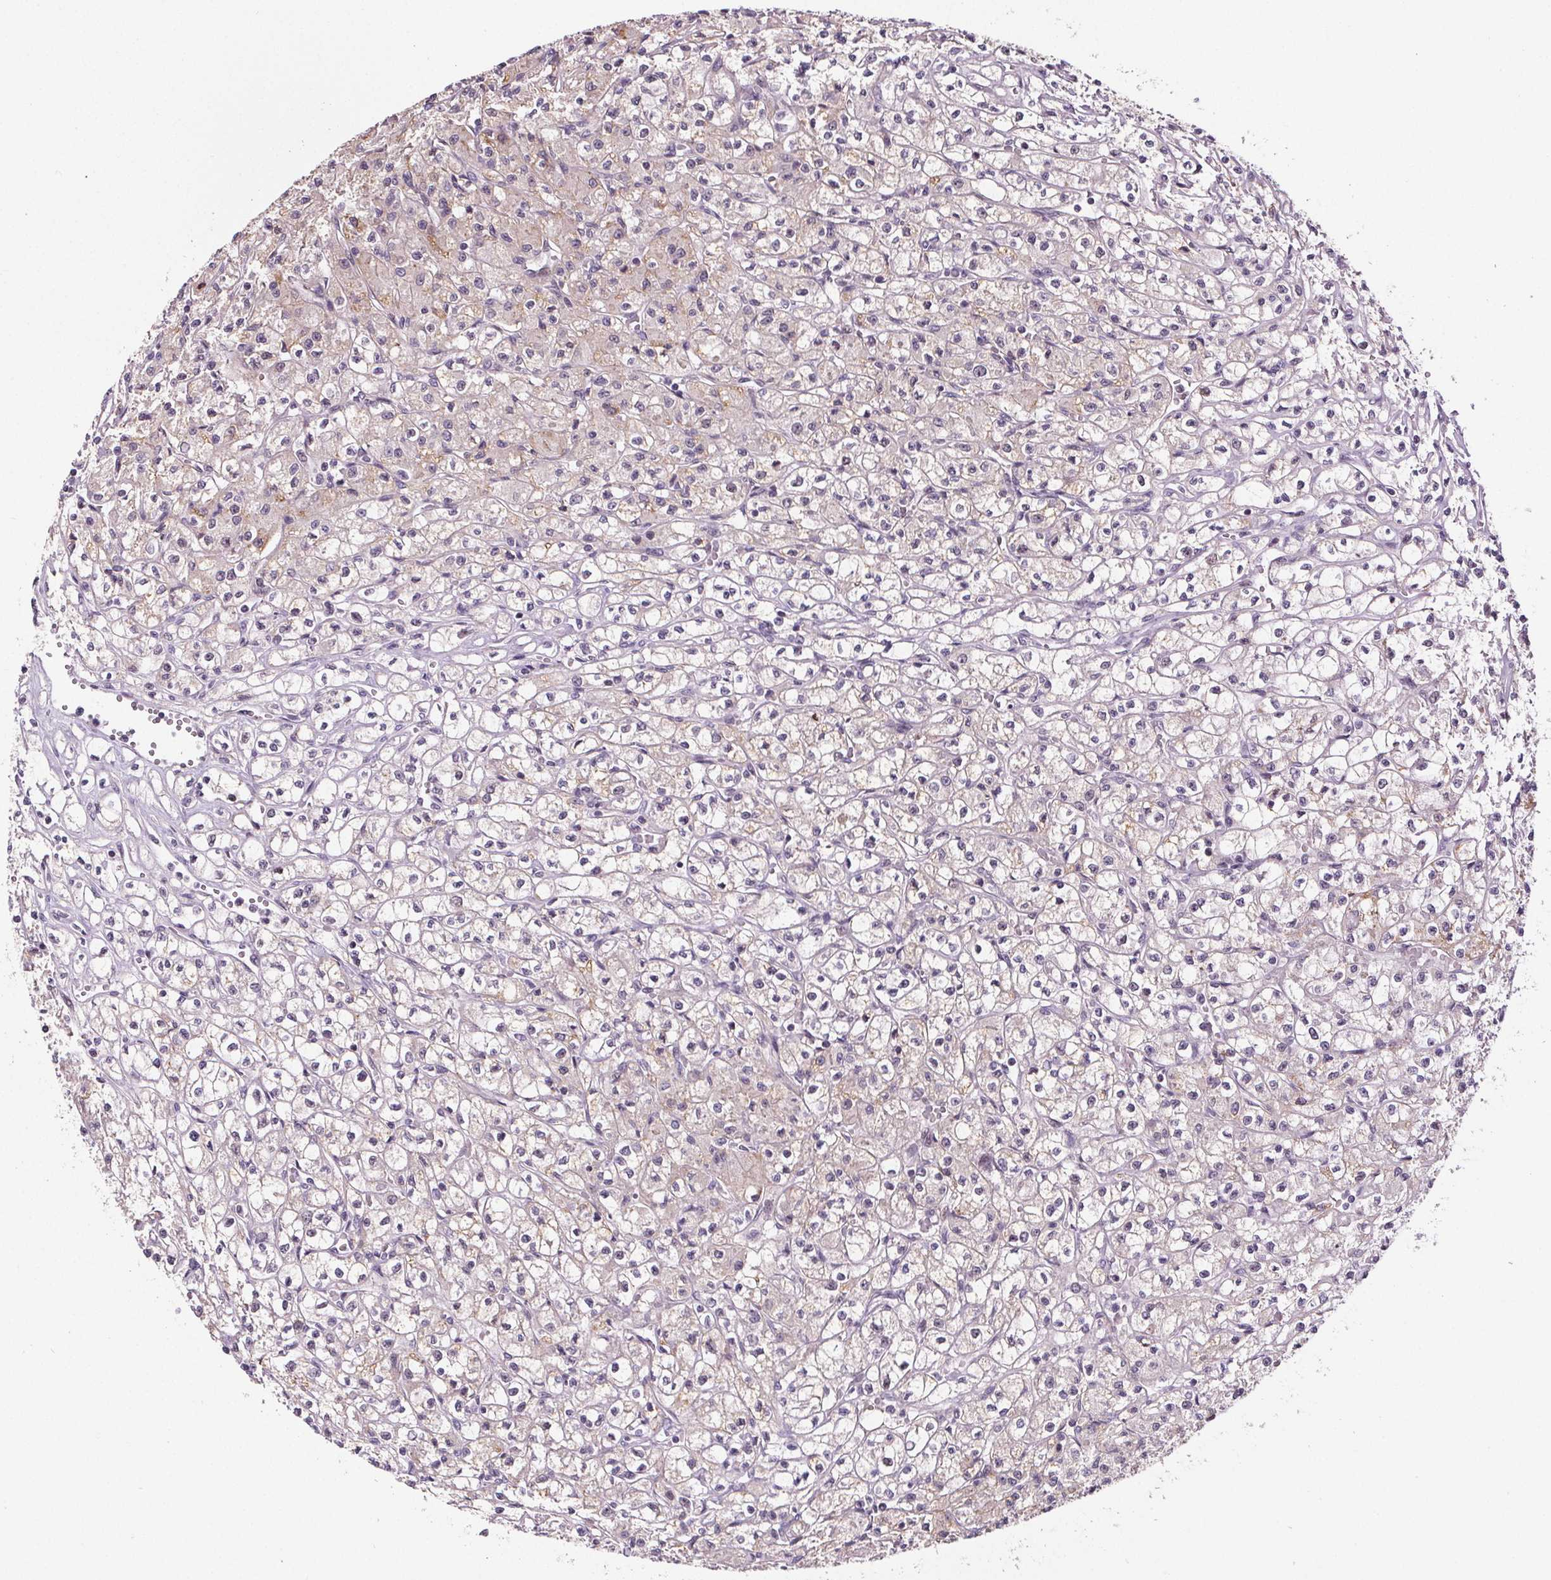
{"staining": {"intensity": "negative", "quantity": "none", "location": "none"}, "tissue": "renal cancer", "cell_type": "Tumor cells", "image_type": "cancer", "snomed": [{"axis": "morphology", "description": "Adenocarcinoma, NOS"}, {"axis": "topography", "description": "Kidney"}], "caption": "High power microscopy micrograph of an immunohistochemistry (IHC) micrograph of renal cancer (adenocarcinoma), revealing no significant expression in tumor cells.", "gene": "SUCLA2", "patient": {"sex": "female", "age": 70}}